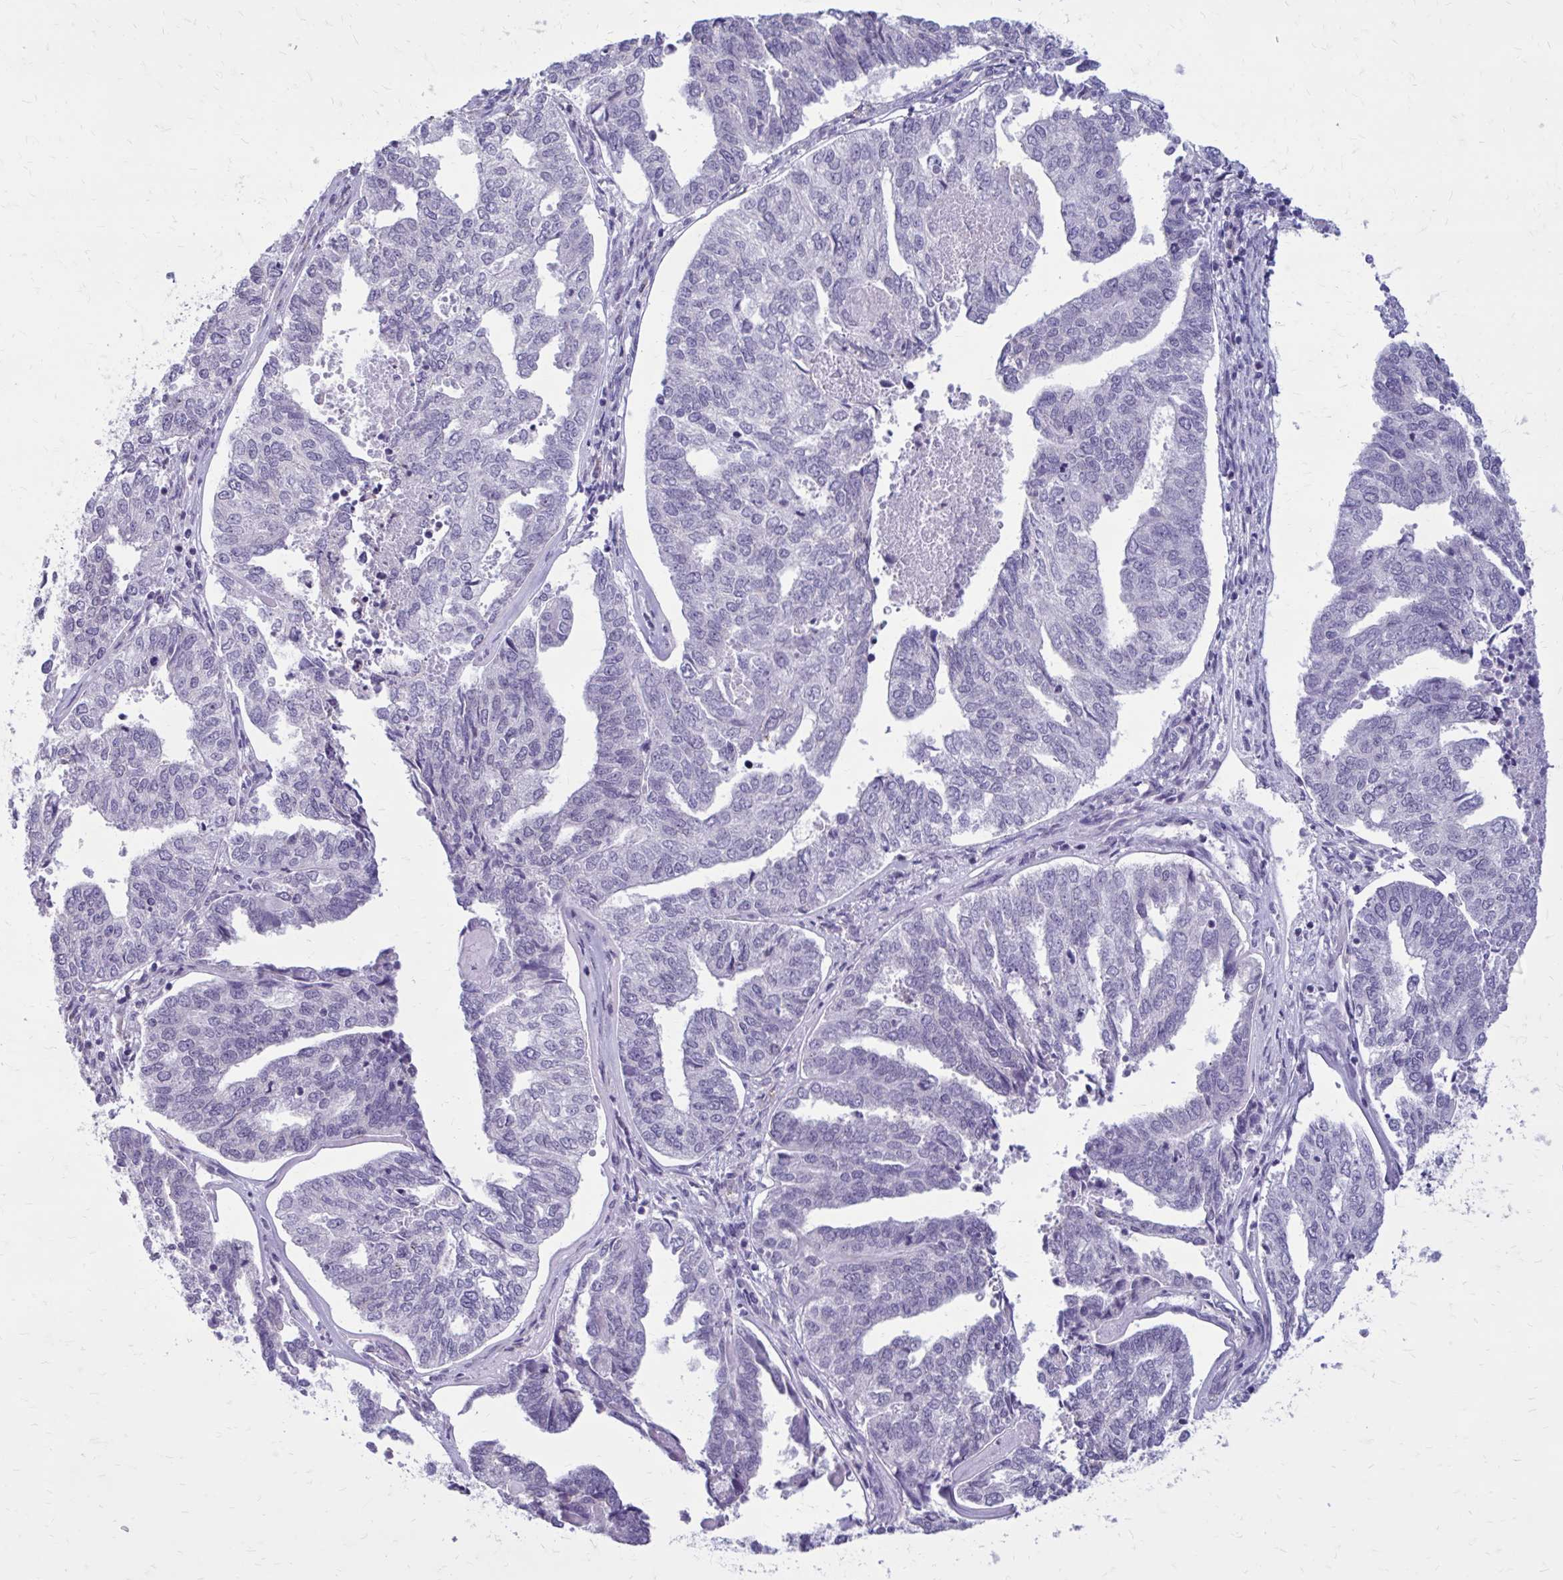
{"staining": {"intensity": "negative", "quantity": "none", "location": "none"}, "tissue": "endometrial cancer", "cell_type": "Tumor cells", "image_type": "cancer", "snomed": [{"axis": "morphology", "description": "Adenocarcinoma, NOS"}, {"axis": "topography", "description": "Endometrium"}], "caption": "Immunohistochemical staining of human endometrial cancer (adenocarcinoma) reveals no significant expression in tumor cells.", "gene": "PROSER1", "patient": {"sex": "female", "age": 73}}